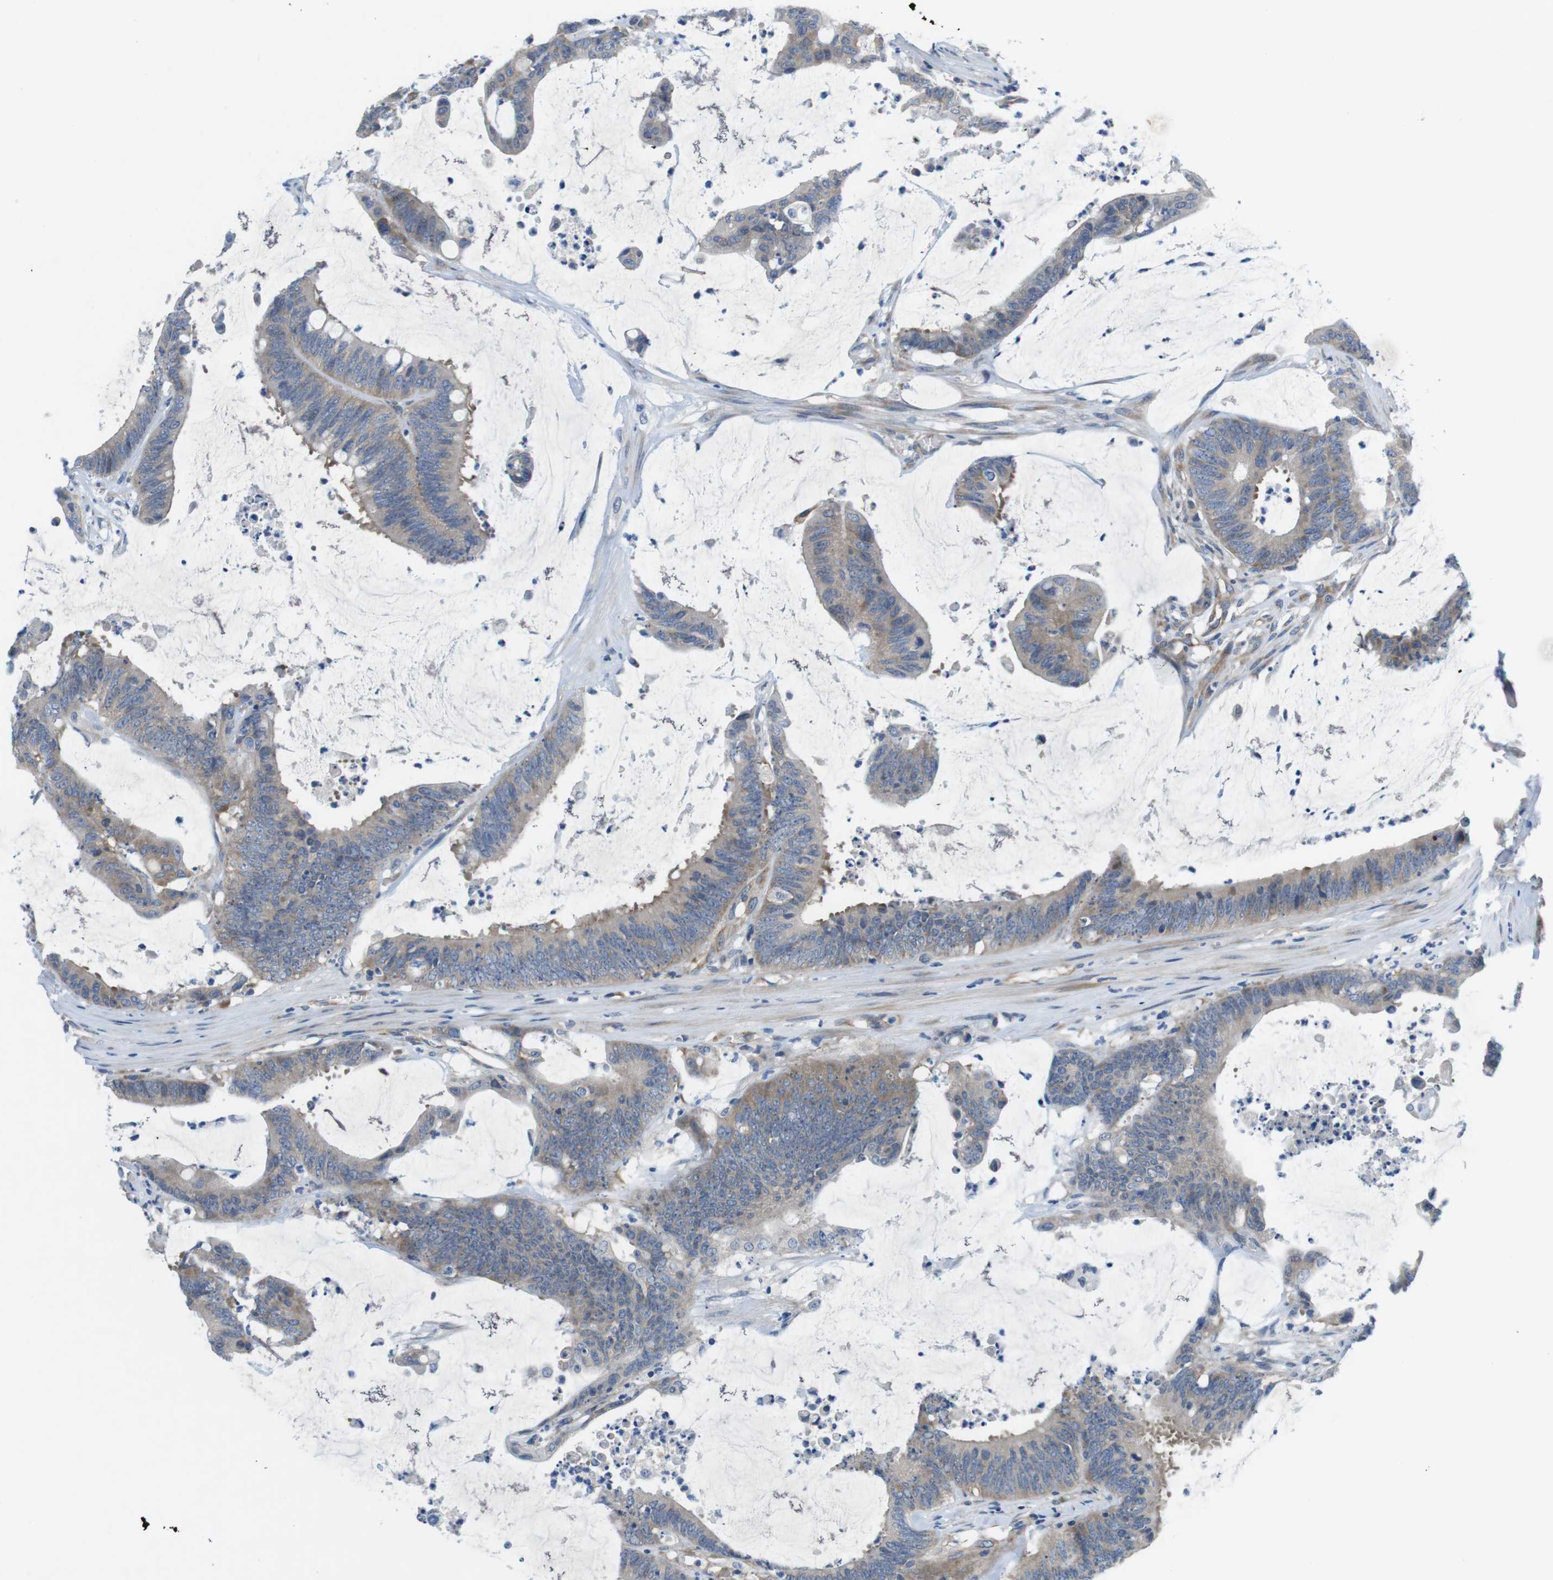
{"staining": {"intensity": "weak", "quantity": "25%-75%", "location": "cytoplasmic/membranous"}, "tissue": "colorectal cancer", "cell_type": "Tumor cells", "image_type": "cancer", "snomed": [{"axis": "morphology", "description": "Adenocarcinoma, NOS"}, {"axis": "topography", "description": "Rectum"}], "caption": "Colorectal cancer (adenocarcinoma) stained for a protein shows weak cytoplasmic/membranous positivity in tumor cells. (DAB (3,3'-diaminobenzidine) IHC, brown staining for protein, blue staining for nuclei).", "gene": "DCLK1", "patient": {"sex": "female", "age": 66}}